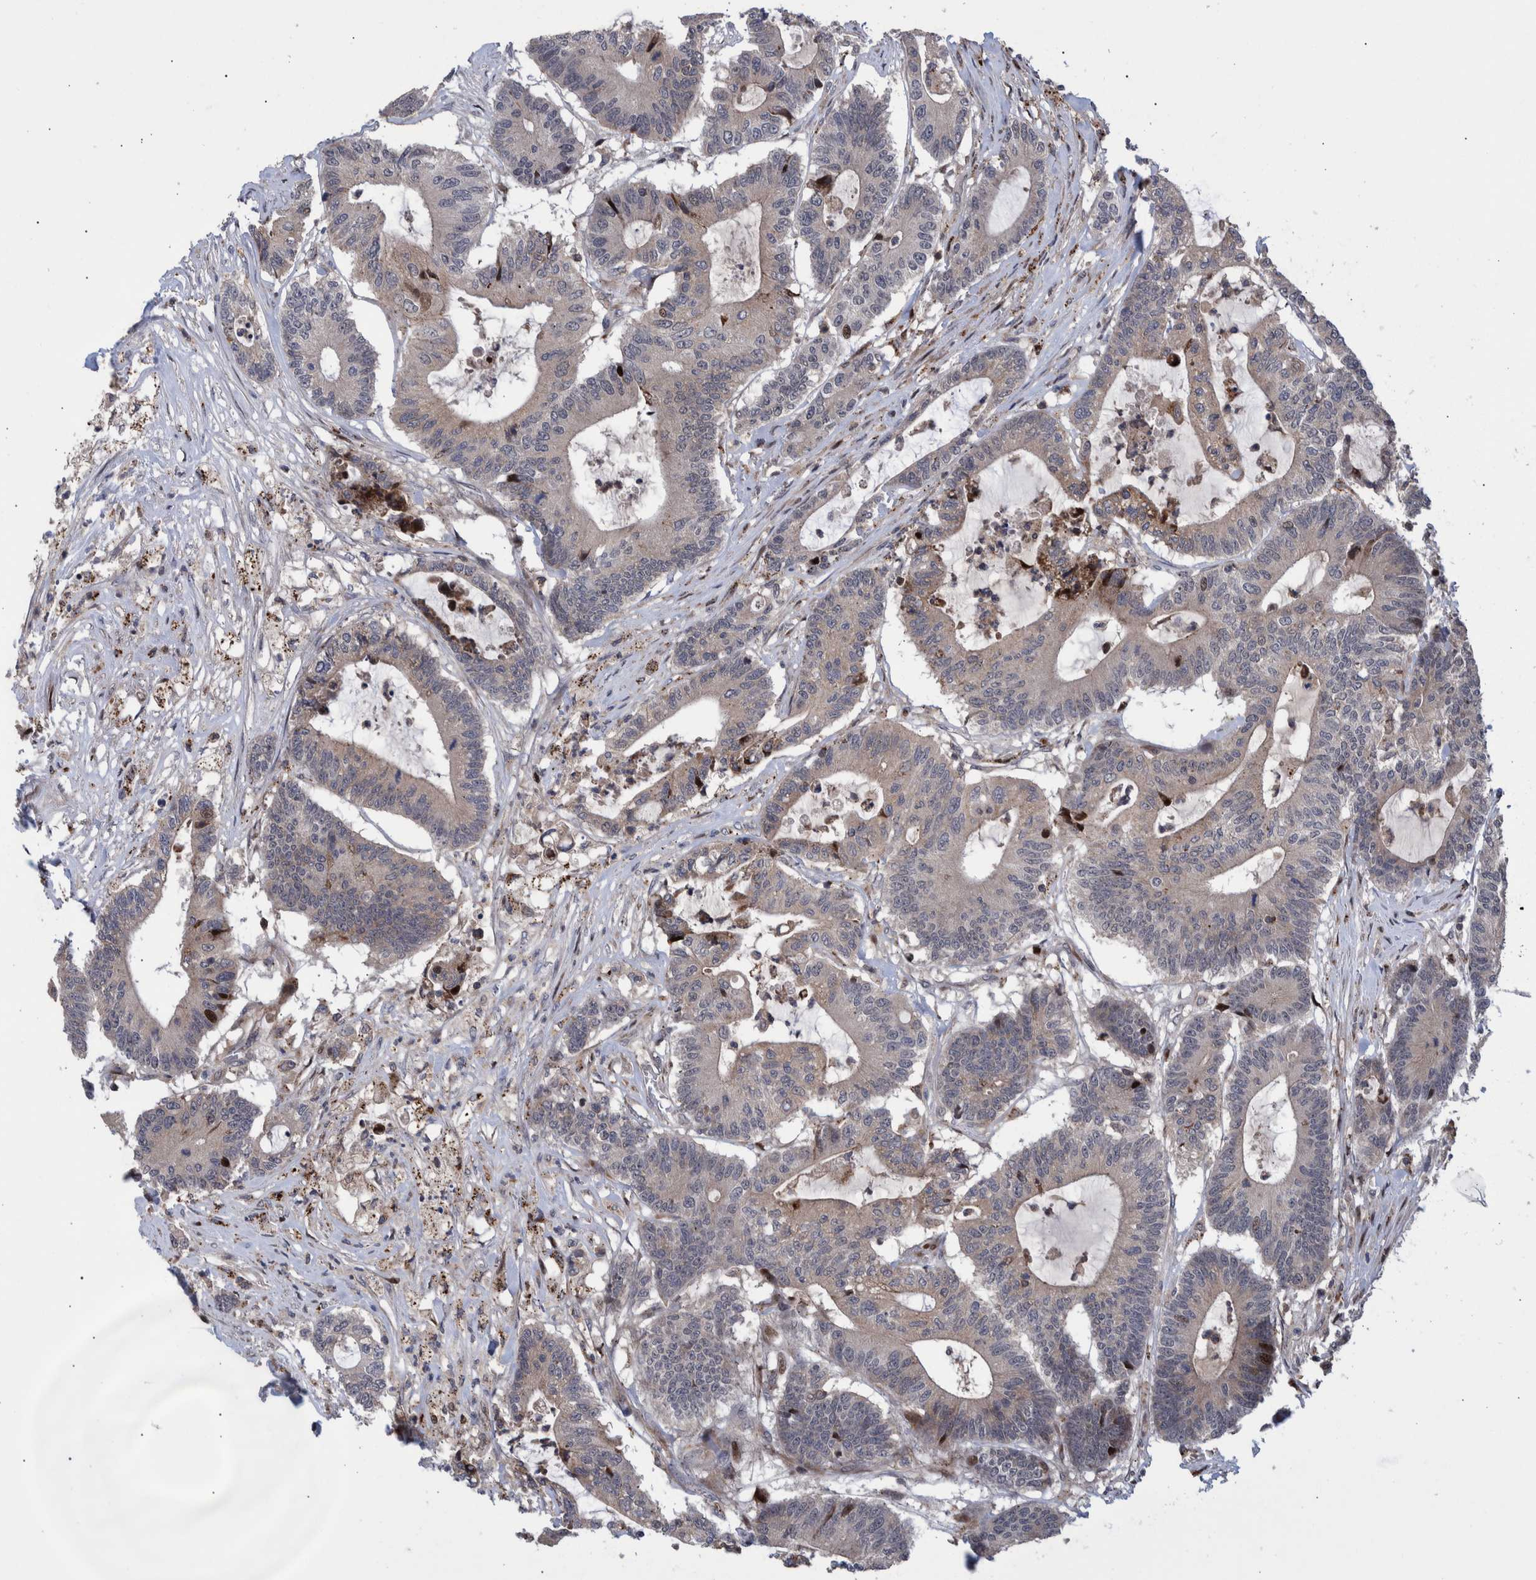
{"staining": {"intensity": "weak", "quantity": "25%-75%", "location": "cytoplasmic/membranous"}, "tissue": "colorectal cancer", "cell_type": "Tumor cells", "image_type": "cancer", "snomed": [{"axis": "morphology", "description": "Adenocarcinoma, NOS"}, {"axis": "topography", "description": "Colon"}], "caption": "An IHC image of tumor tissue is shown. Protein staining in brown shows weak cytoplasmic/membranous positivity in colorectal adenocarcinoma within tumor cells.", "gene": "SHISA6", "patient": {"sex": "female", "age": 84}}